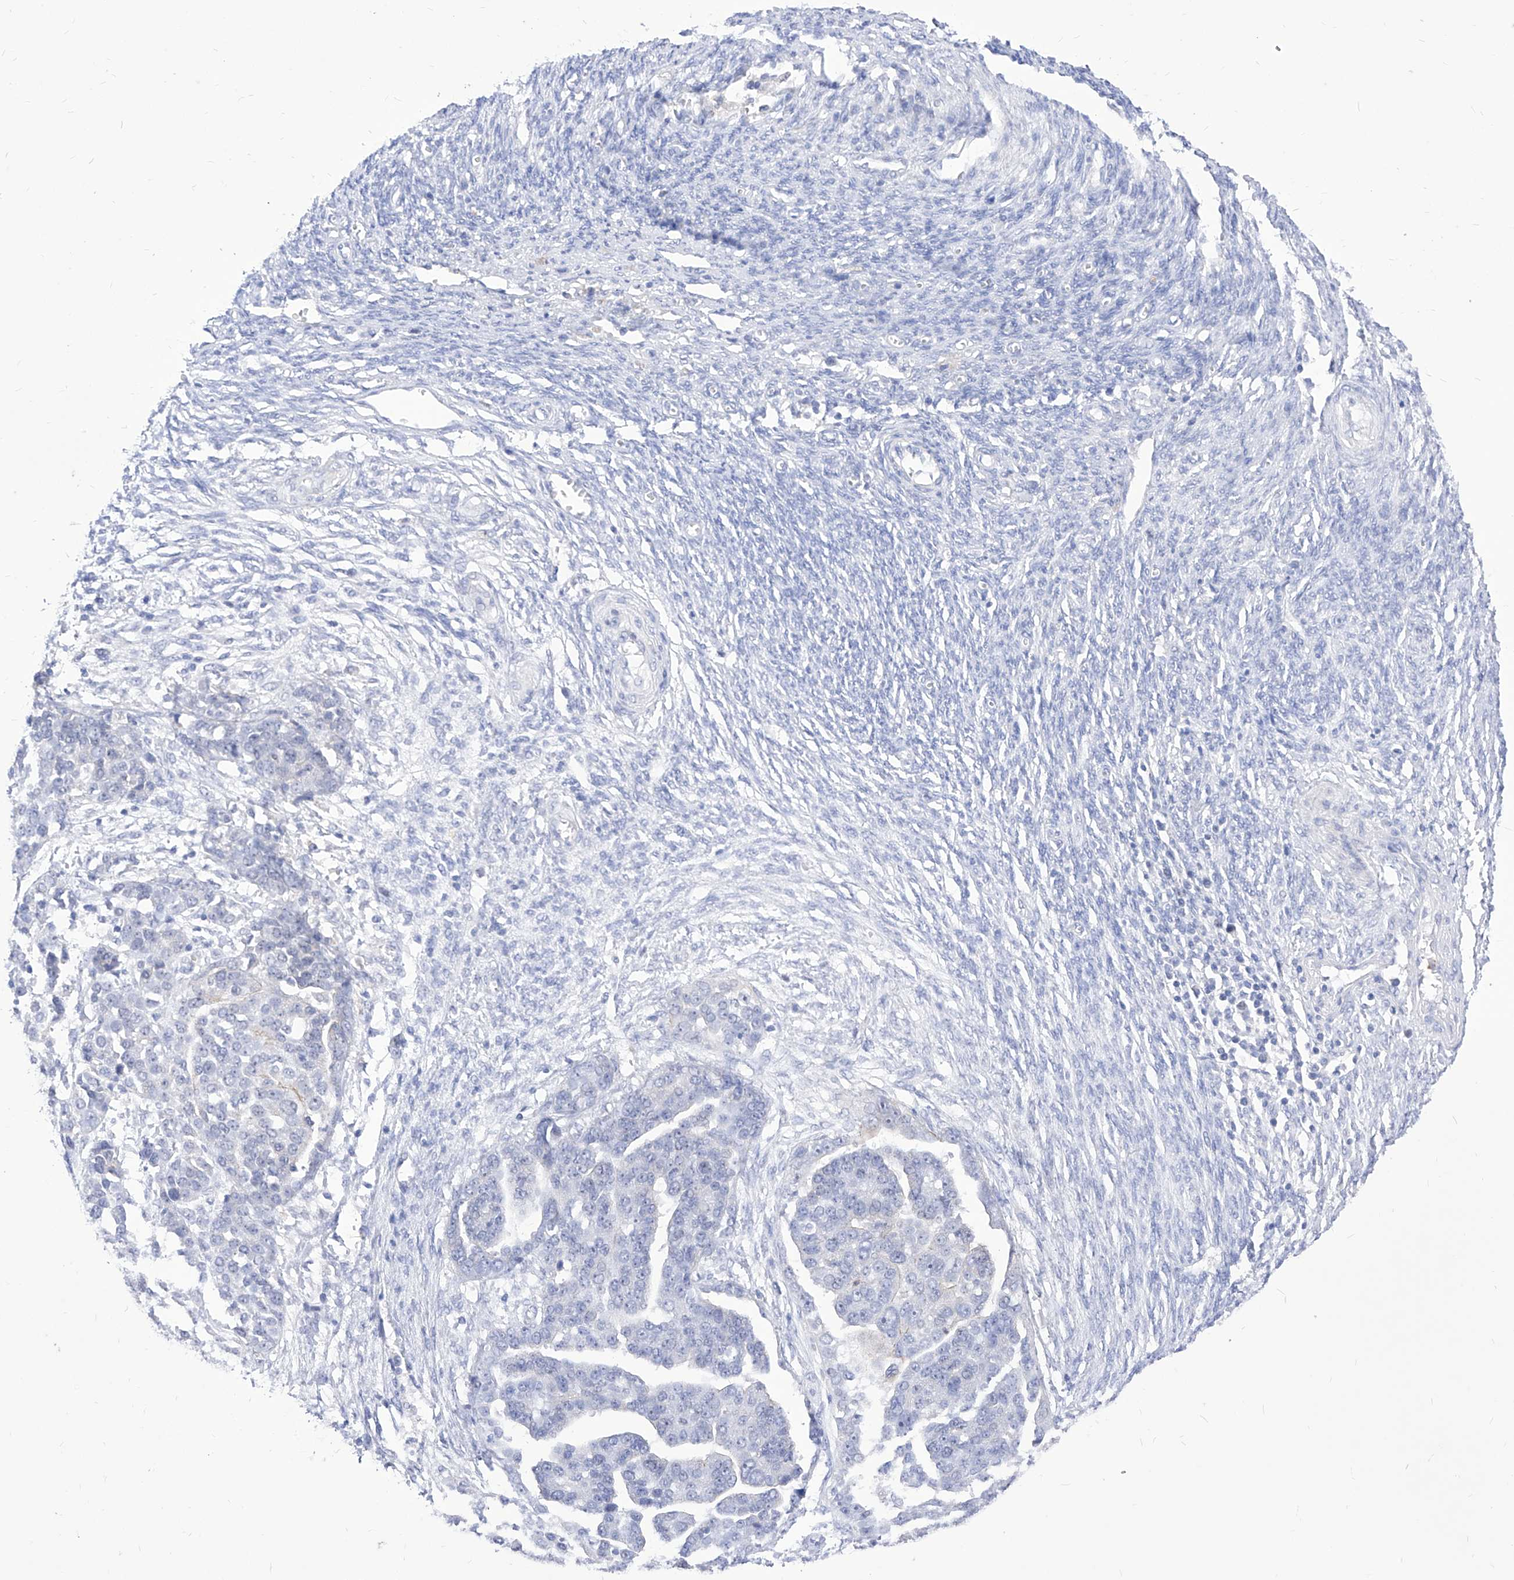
{"staining": {"intensity": "negative", "quantity": "none", "location": "none"}, "tissue": "ovarian cancer", "cell_type": "Tumor cells", "image_type": "cancer", "snomed": [{"axis": "morphology", "description": "Cystadenocarcinoma, serous, NOS"}, {"axis": "topography", "description": "Ovary"}], "caption": "Ovarian serous cystadenocarcinoma was stained to show a protein in brown. There is no significant expression in tumor cells.", "gene": "VAX1", "patient": {"sex": "female", "age": 44}}